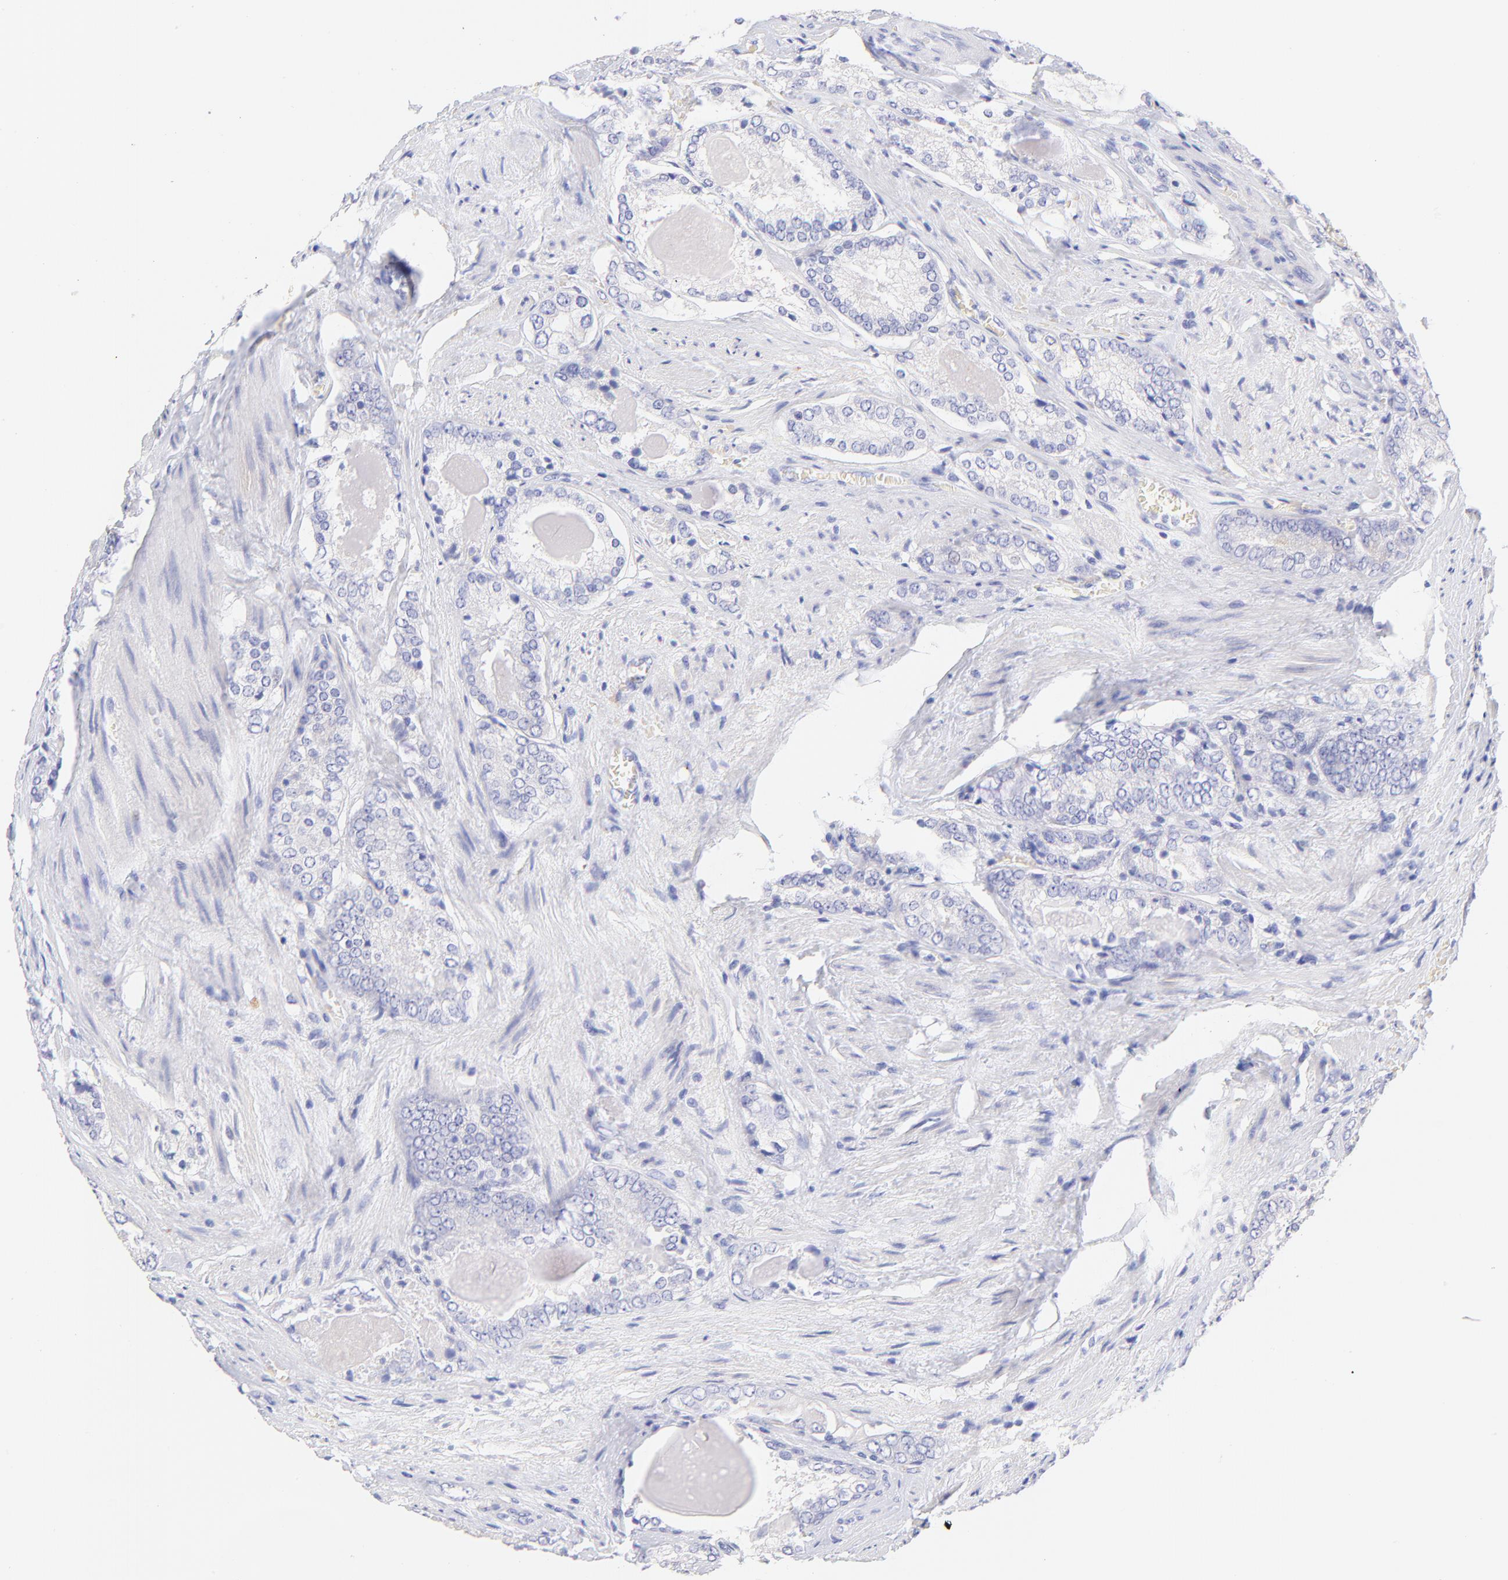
{"staining": {"intensity": "negative", "quantity": "none", "location": "none"}, "tissue": "prostate cancer", "cell_type": "Tumor cells", "image_type": "cancer", "snomed": [{"axis": "morphology", "description": "Adenocarcinoma, Medium grade"}, {"axis": "topography", "description": "Prostate"}], "caption": "Prostate cancer (medium-grade adenocarcinoma) stained for a protein using immunohistochemistry (IHC) reveals no positivity tumor cells.", "gene": "FRMPD3", "patient": {"sex": "male", "age": 60}}